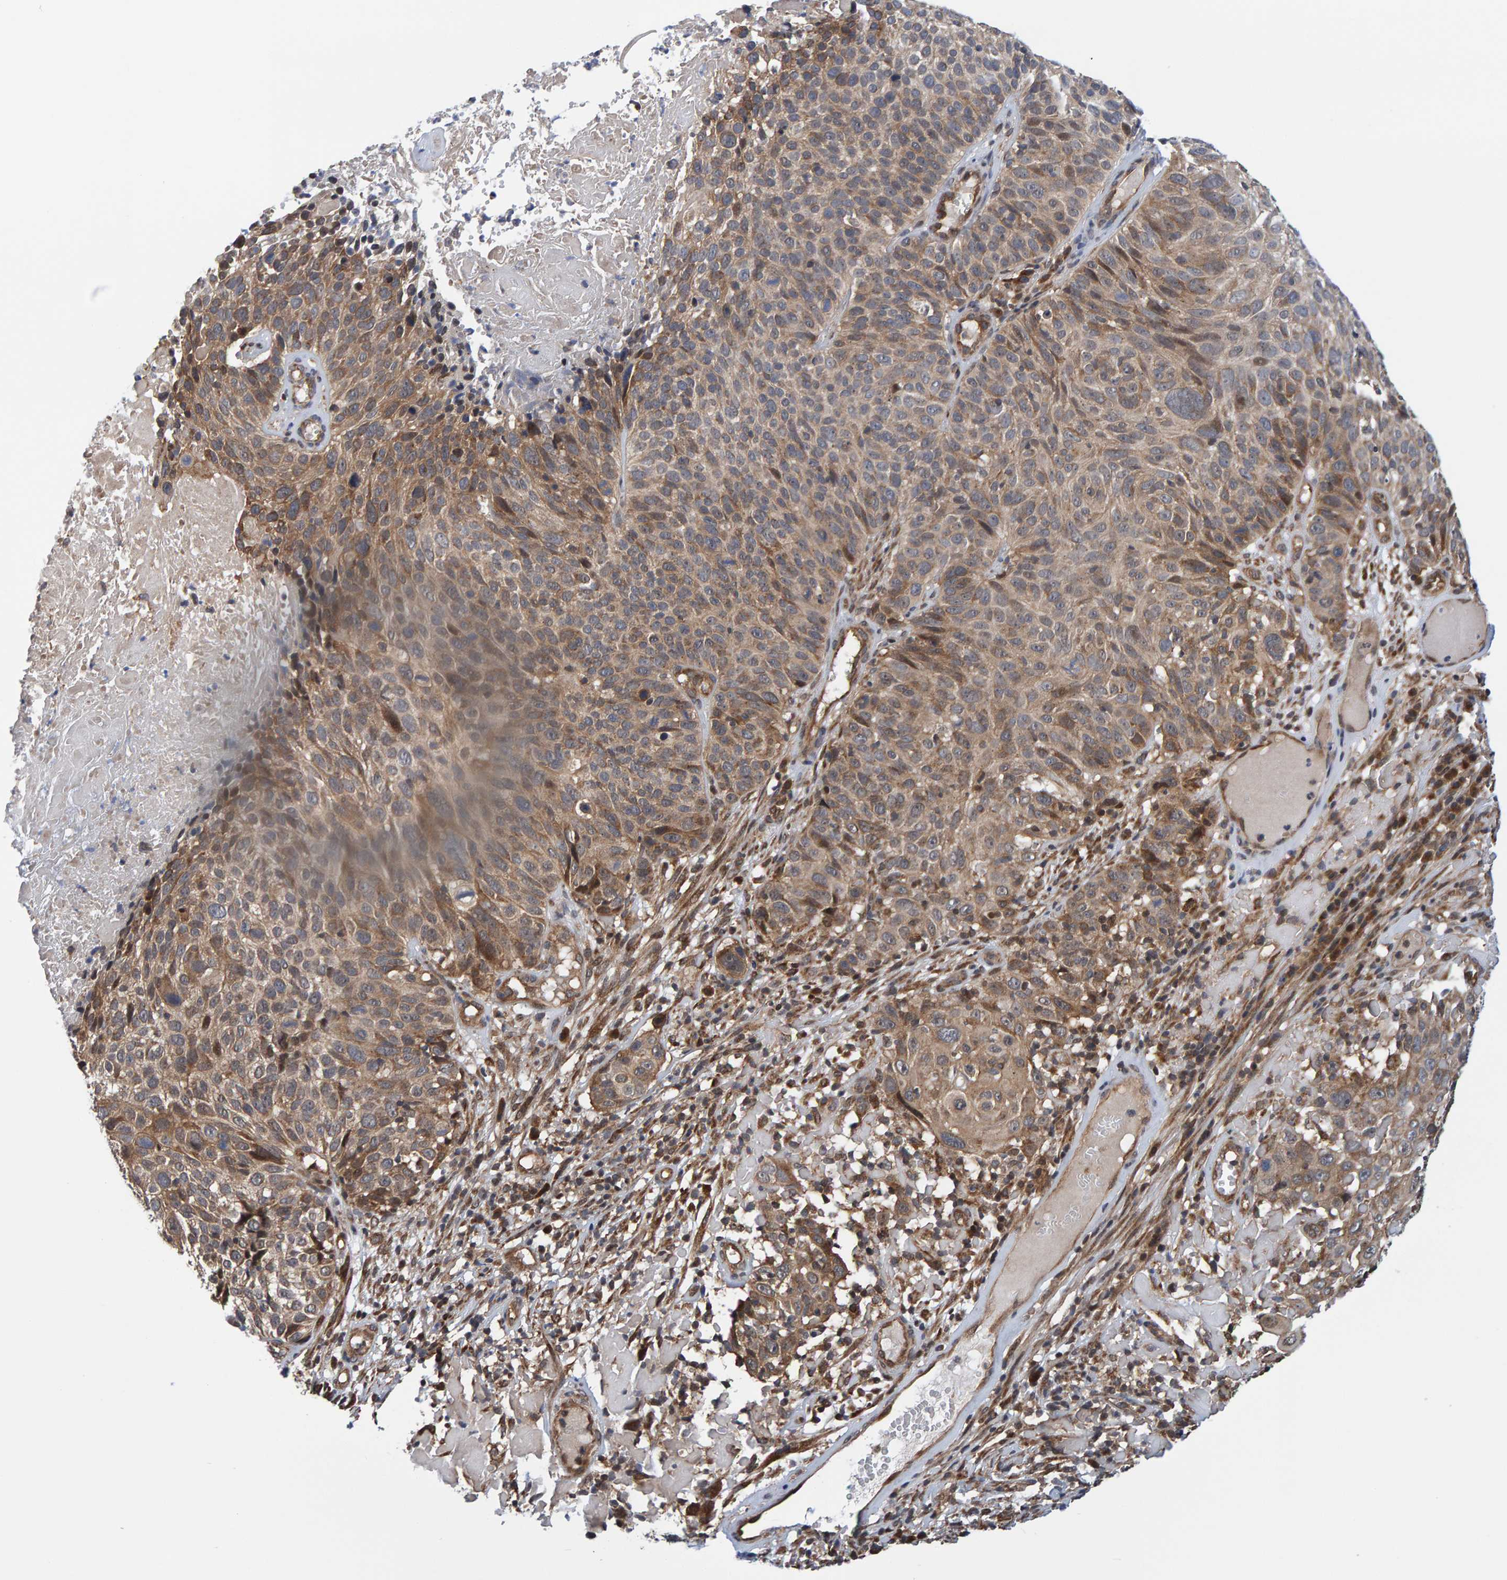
{"staining": {"intensity": "moderate", "quantity": ">75%", "location": "cytoplasmic/membranous"}, "tissue": "cervical cancer", "cell_type": "Tumor cells", "image_type": "cancer", "snomed": [{"axis": "morphology", "description": "Squamous cell carcinoma, NOS"}, {"axis": "topography", "description": "Cervix"}], "caption": "Immunohistochemistry (IHC) (DAB) staining of human squamous cell carcinoma (cervical) demonstrates moderate cytoplasmic/membranous protein expression in approximately >75% of tumor cells. (brown staining indicates protein expression, while blue staining denotes nuclei).", "gene": "SCRN2", "patient": {"sex": "female", "age": 74}}